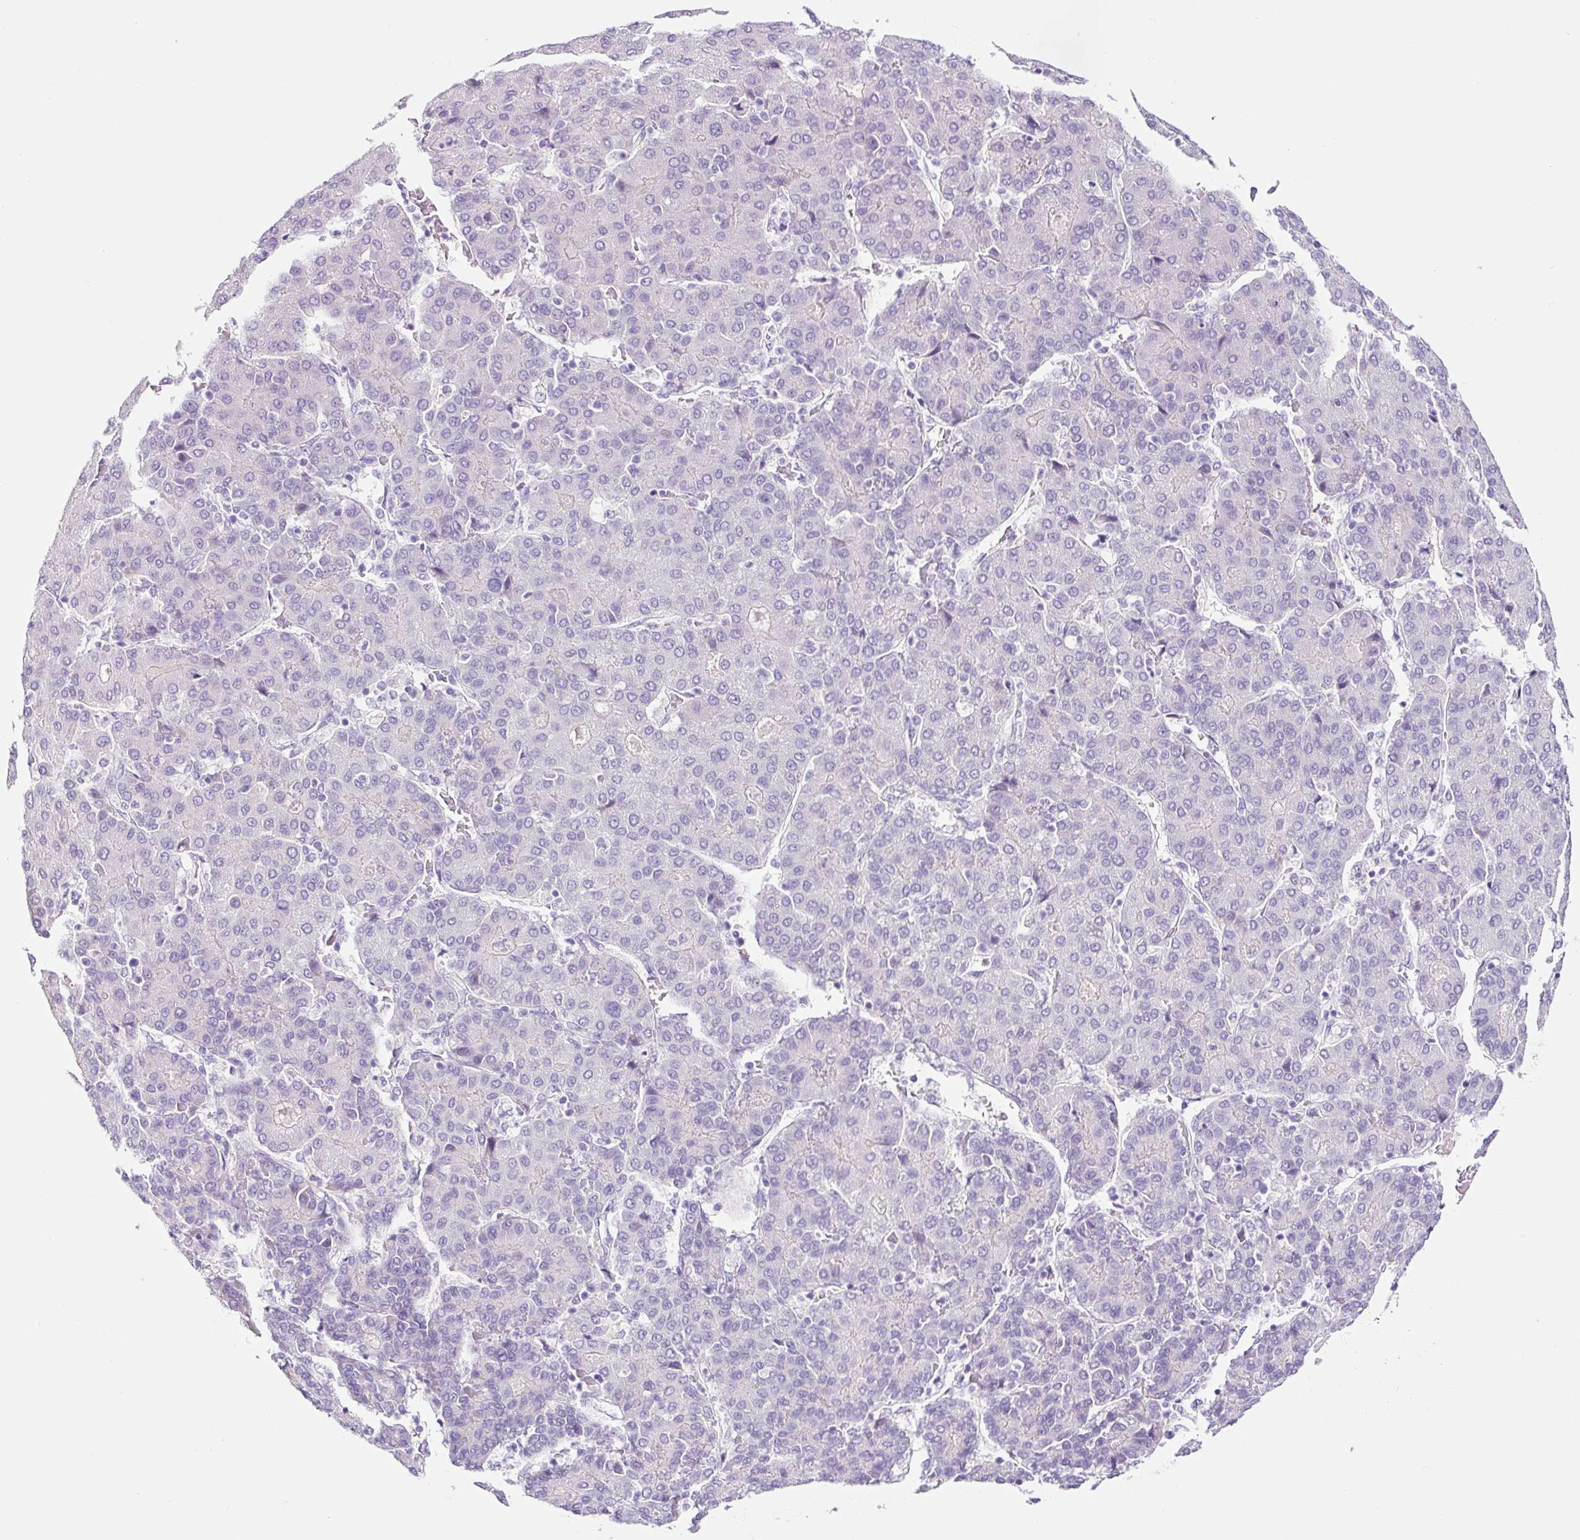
{"staining": {"intensity": "negative", "quantity": "none", "location": "none"}, "tissue": "liver cancer", "cell_type": "Tumor cells", "image_type": "cancer", "snomed": [{"axis": "morphology", "description": "Carcinoma, Hepatocellular, NOS"}, {"axis": "topography", "description": "Liver"}], "caption": "IHC image of neoplastic tissue: hepatocellular carcinoma (liver) stained with DAB (3,3'-diaminobenzidine) shows no significant protein staining in tumor cells. Brightfield microscopy of immunohistochemistry (IHC) stained with DAB (3,3'-diaminobenzidine) (brown) and hematoxylin (blue), captured at high magnification.", "gene": "RNF212B", "patient": {"sex": "male", "age": 65}}